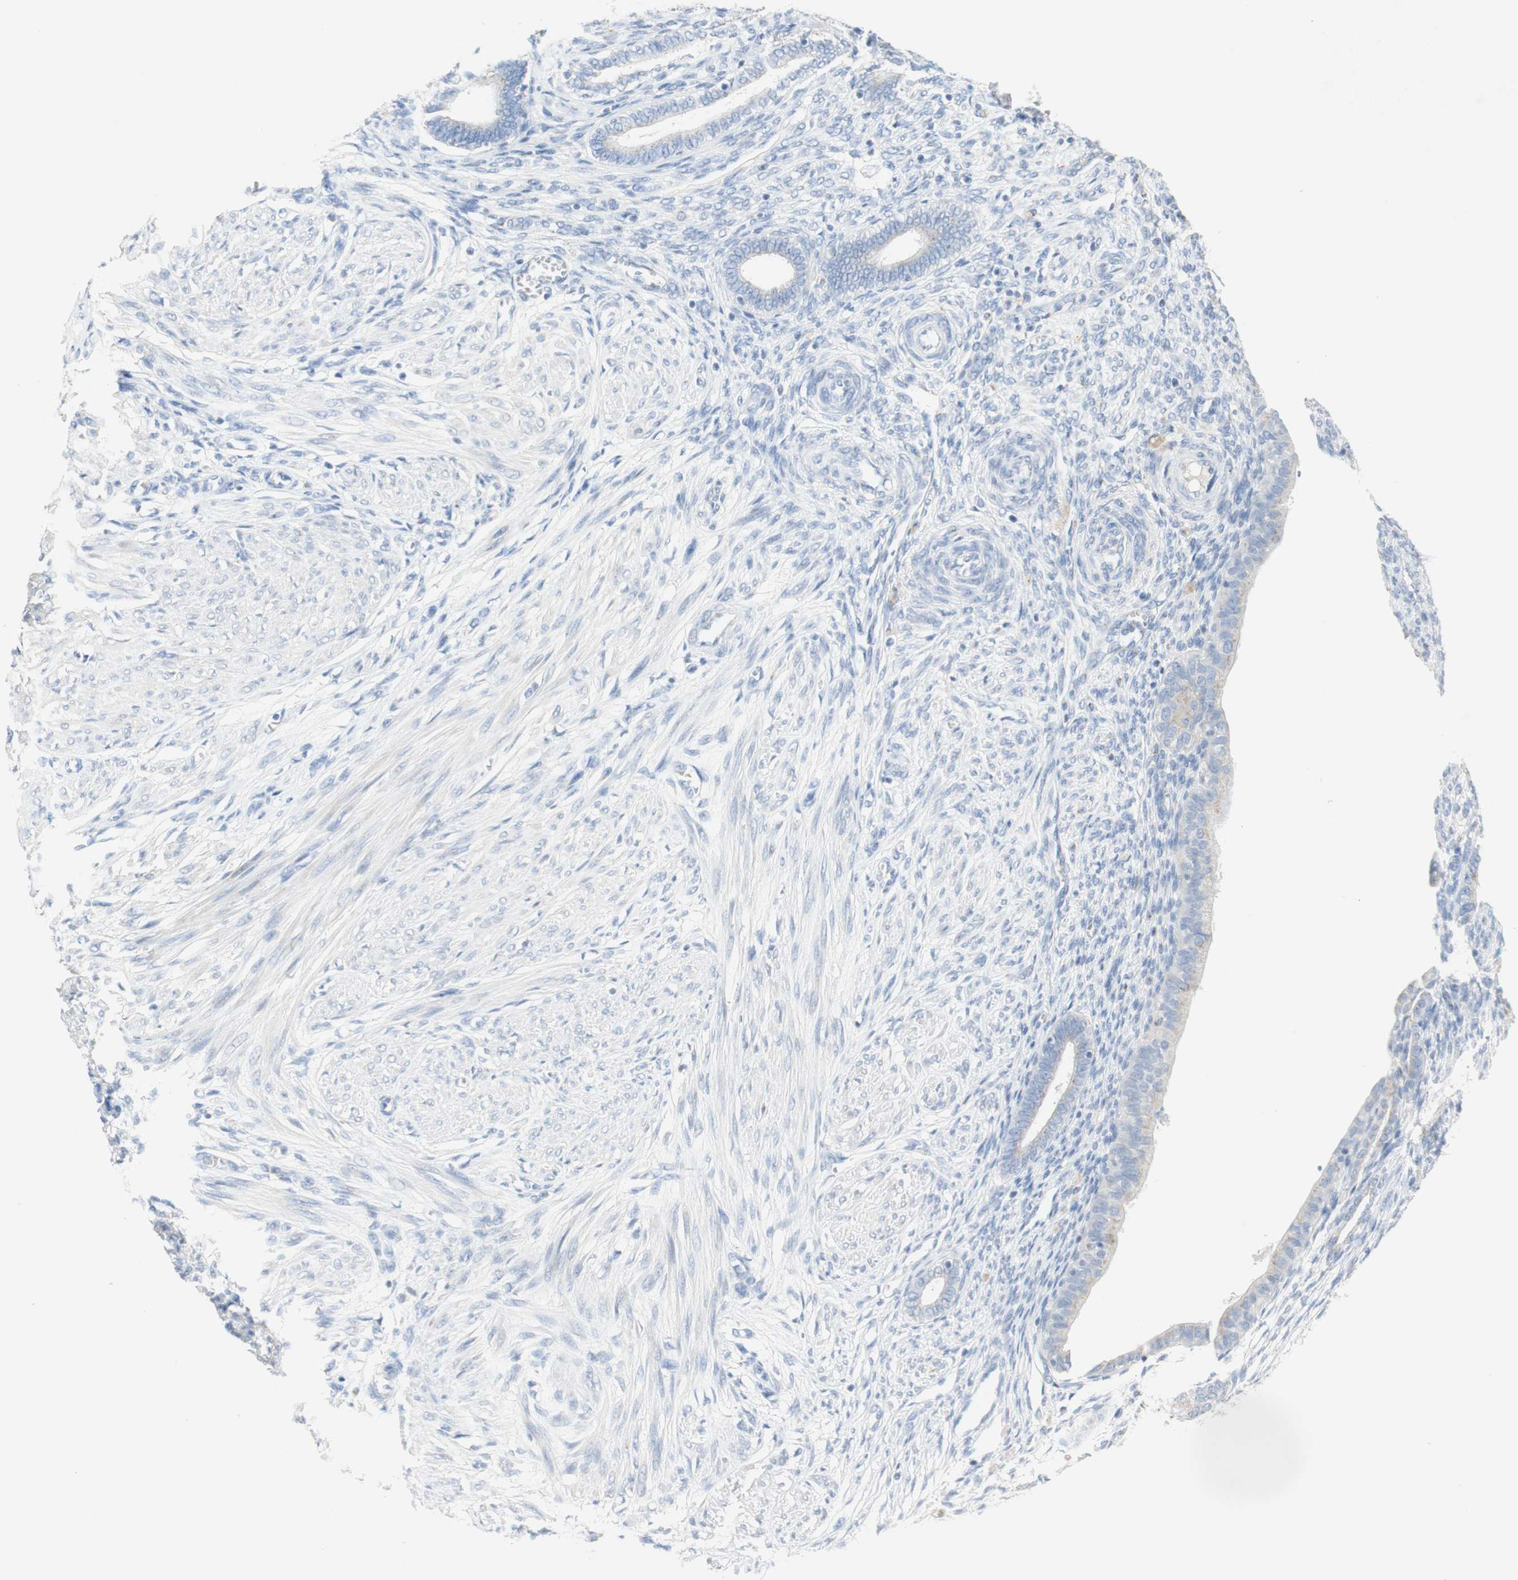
{"staining": {"intensity": "negative", "quantity": "none", "location": "none"}, "tissue": "endometrium", "cell_type": "Cells in endometrial stroma", "image_type": "normal", "snomed": [{"axis": "morphology", "description": "Normal tissue, NOS"}, {"axis": "topography", "description": "Endometrium"}], "caption": "Immunohistochemical staining of benign endometrium reveals no significant positivity in cells in endometrial stroma.", "gene": "MANEA", "patient": {"sex": "female", "age": 72}}